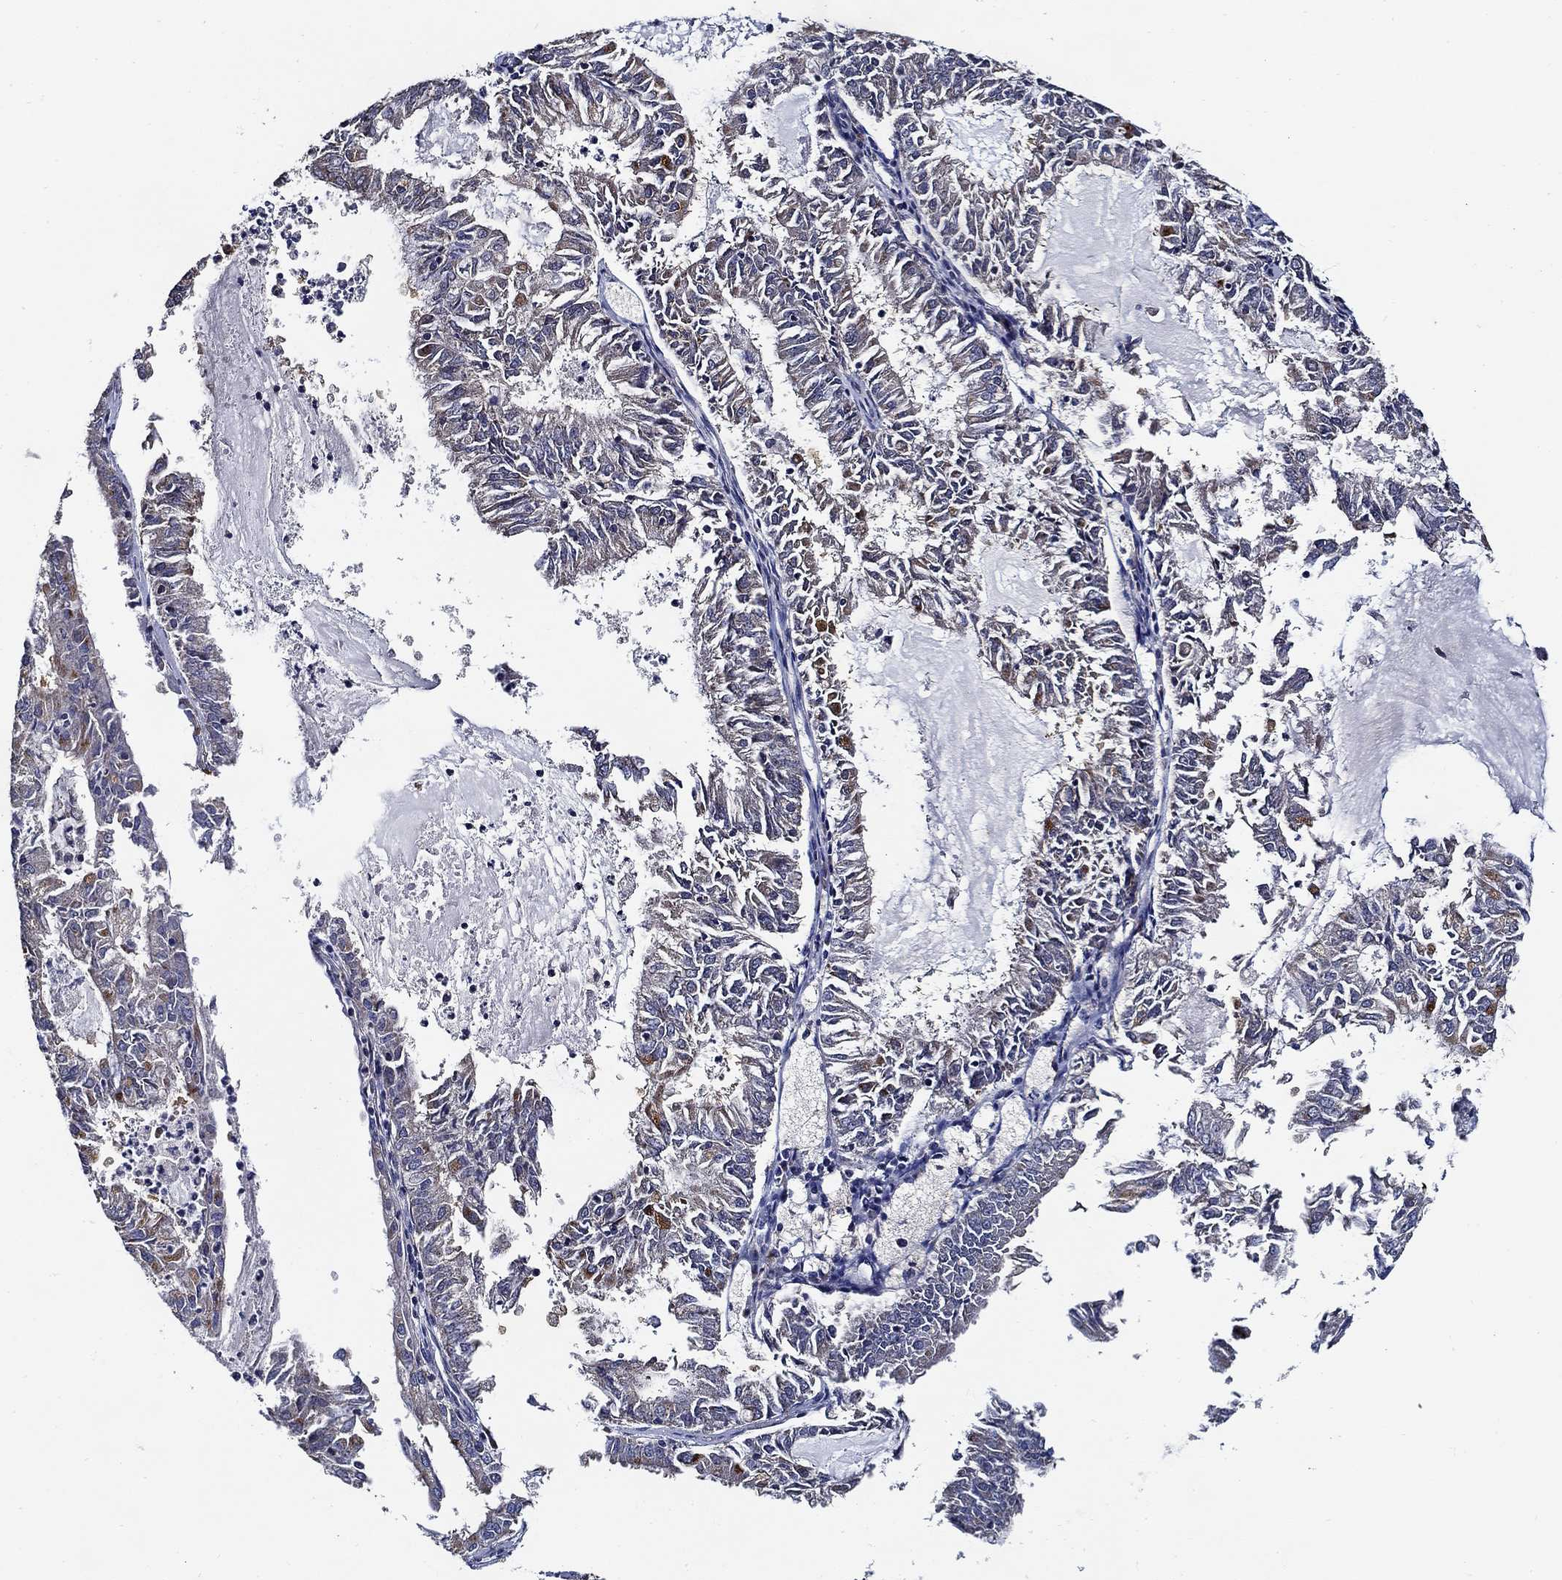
{"staining": {"intensity": "weak", "quantity": "<25%", "location": "cytoplasmic/membranous"}, "tissue": "endometrial cancer", "cell_type": "Tumor cells", "image_type": "cancer", "snomed": [{"axis": "morphology", "description": "Adenocarcinoma, NOS"}, {"axis": "topography", "description": "Endometrium"}], "caption": "Immunohistochemistry image of neoplastic tissue: endometrial adenocarcinoma stained with DAB exhibits no significant protein staining in tumor cells. The staining was performed using DAB (3,3'-diaminobenzidine) to visualize the protein expression in brown, while the nuclei were stained in blue with hematoxylin (Magnification: 20x).", "gene": "WDR53", "patient": {"sex": "female", "age": 57}}